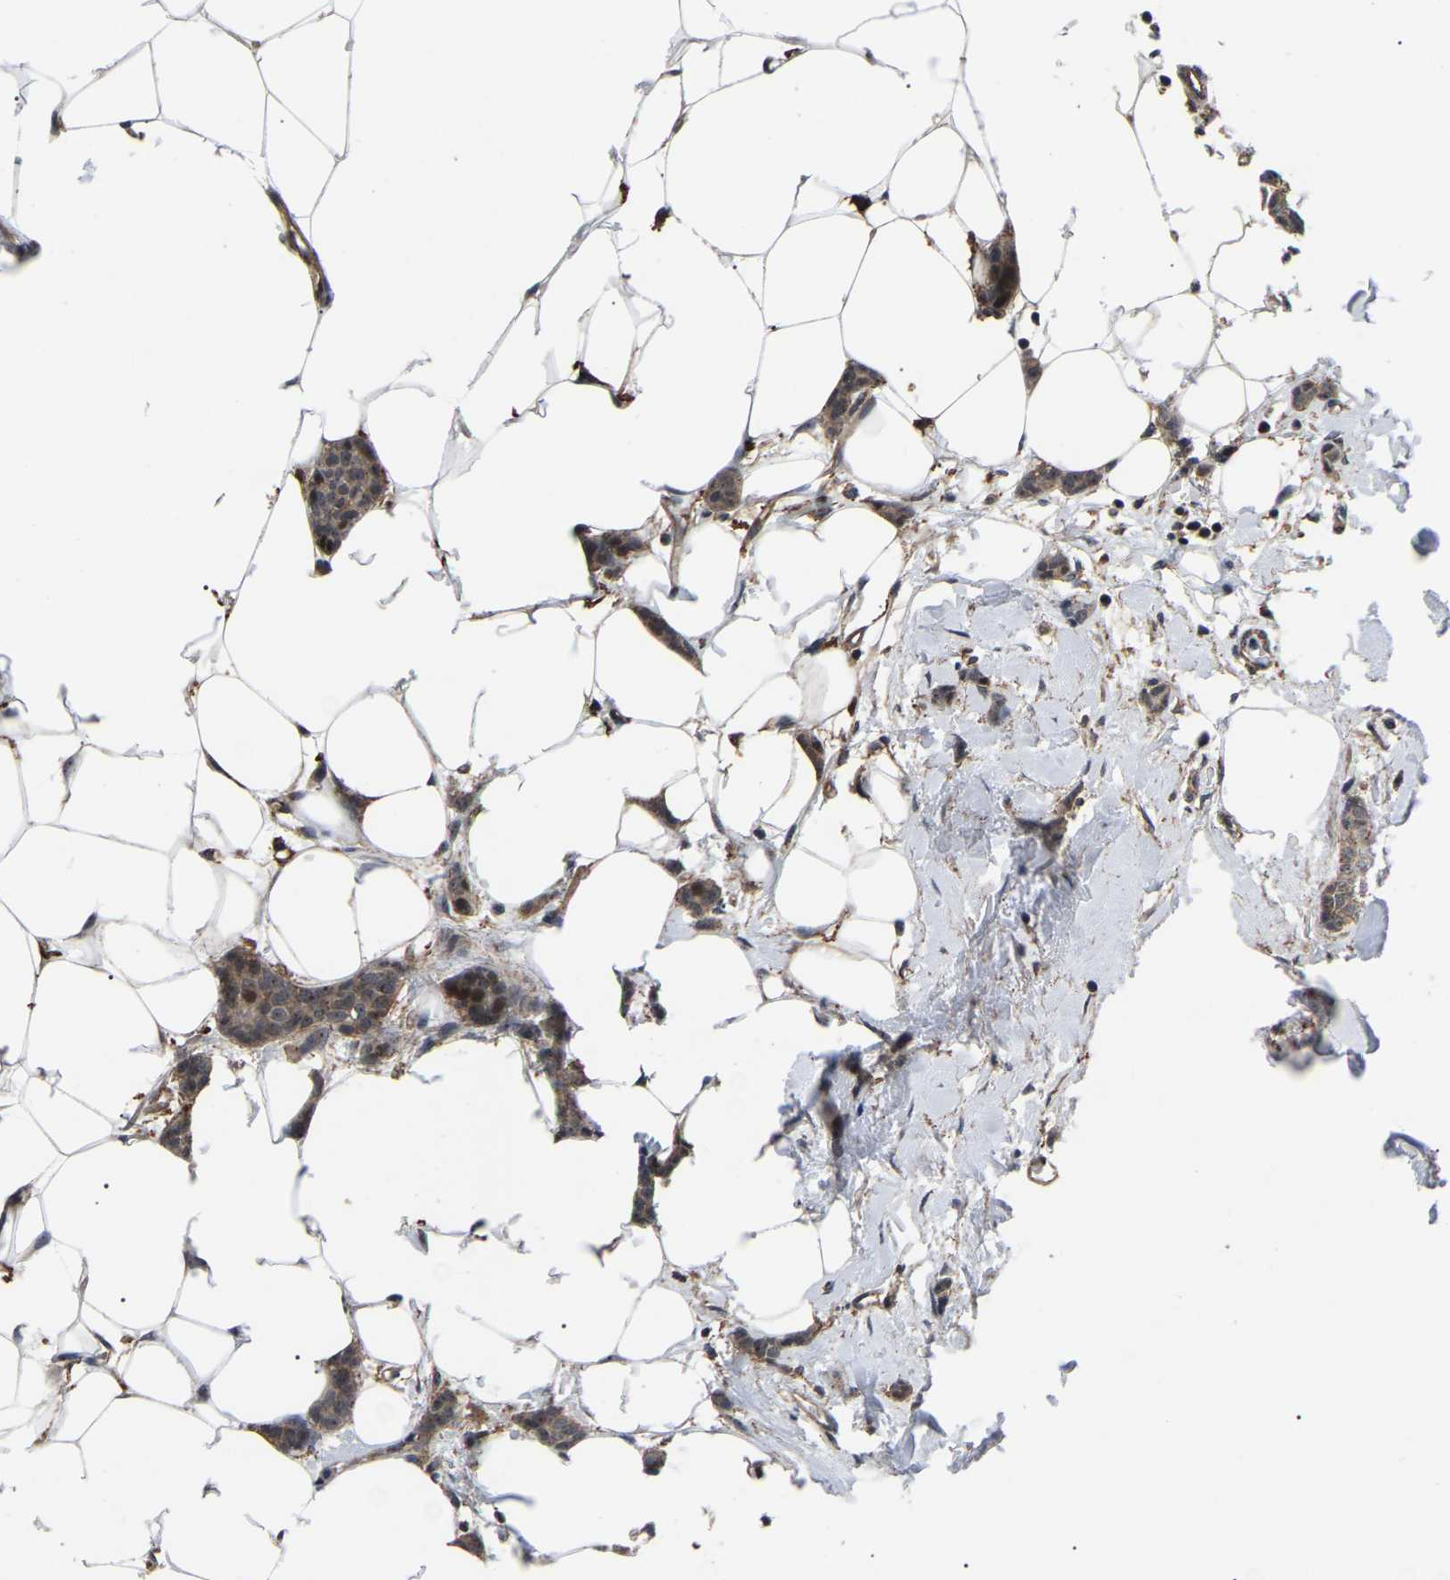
{"staining": {"intensity": "moderate", "quantity": ">75%", "location": "cytoplasmic/membranous"}, "tissue": "breast cancer", "cell_type": "Tumor cells", "image_type": "cancer", "snomed": [{"axis": "morphology", "description": "Lobular carcinoma"}, {"axis": "topography", "description": "Skin"}, {"axis": "topography", "description": "Breast"}], "caption": "This is an image of IHC staining of breast cancer (lobular carcinoma), which shows moderate positivity in the cytoplasmic/membranous of tumor cells.", "gene": "RRP1B", "patient": {"sex": "female", "age": 46}}